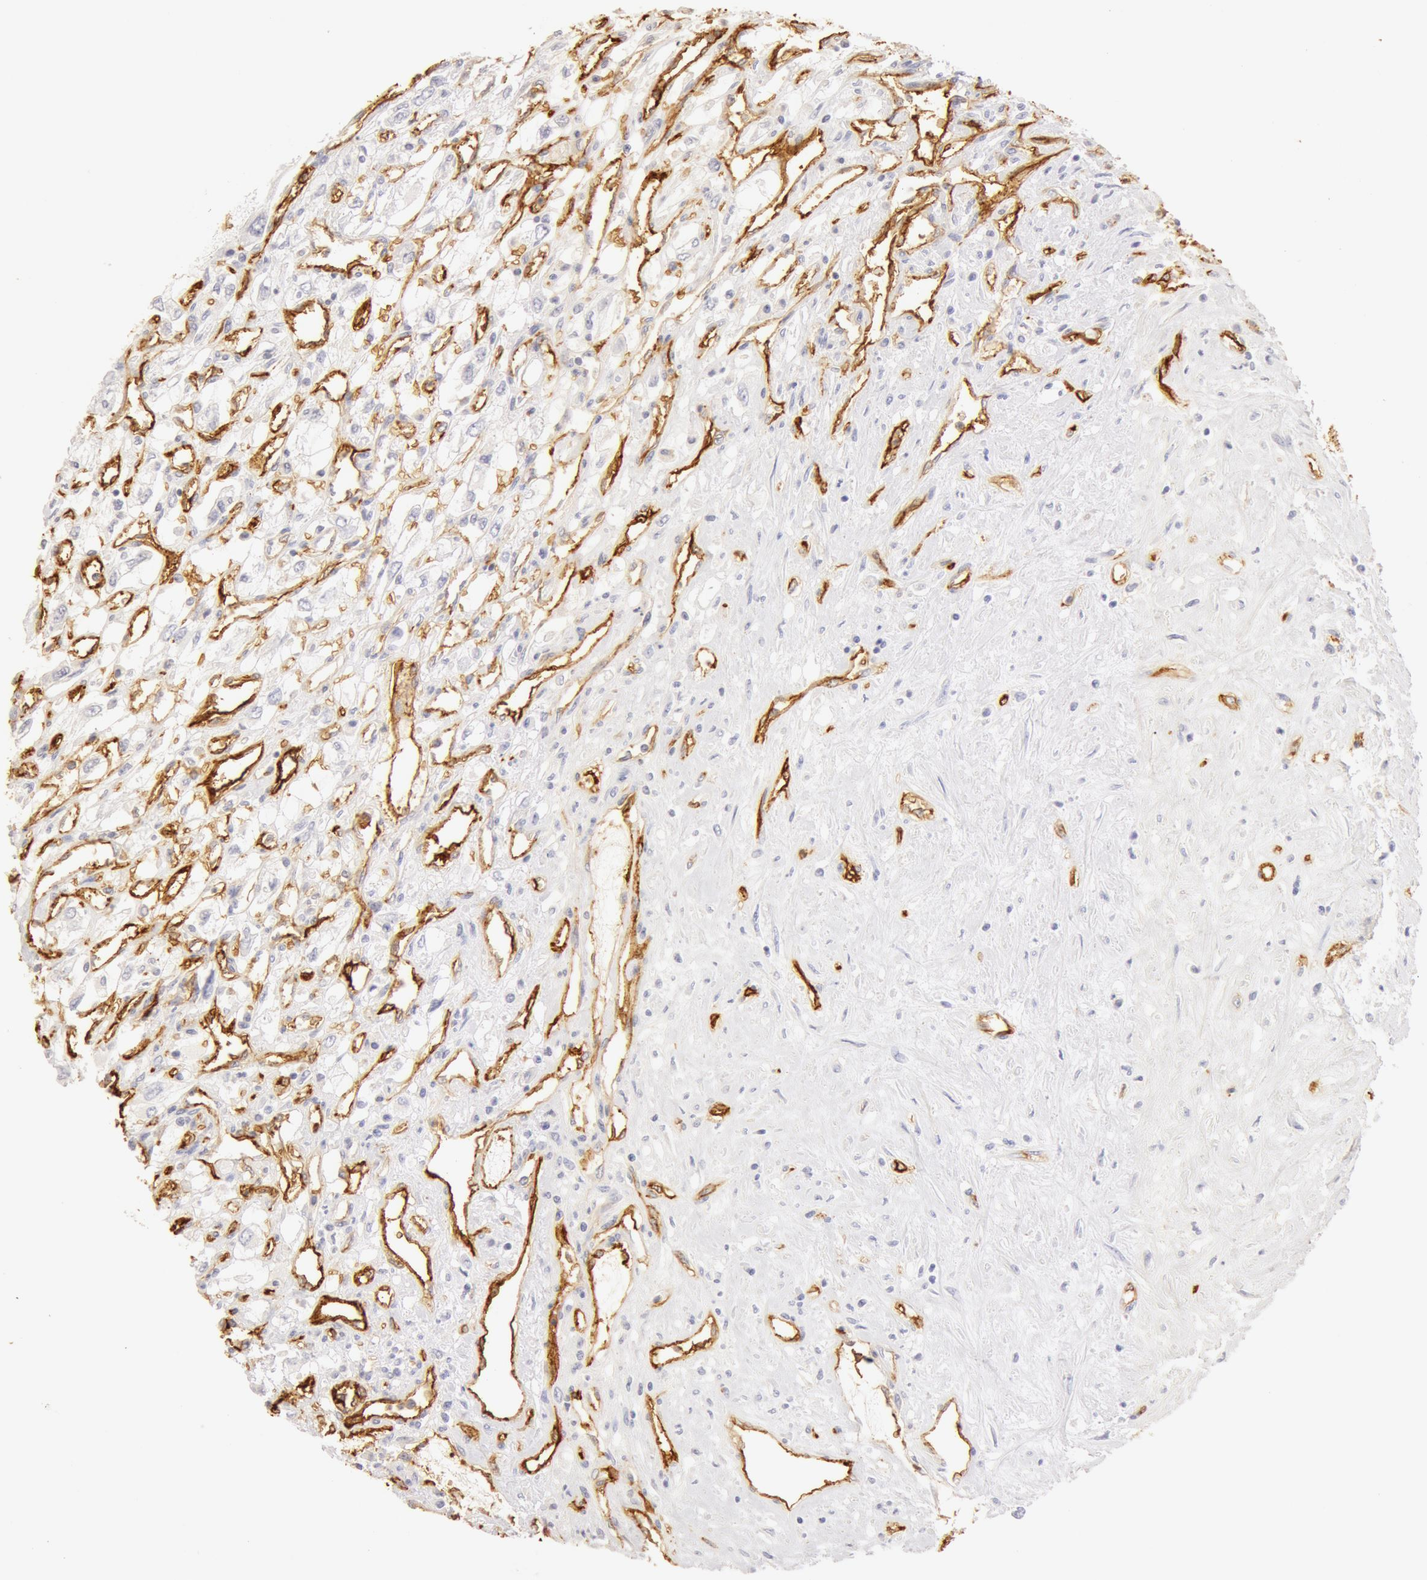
{"staining": {"intensity": "strong", "quantity": ">75%", "location": "cytoplasmic/membranous"}, "tissue": "renal cancer", "cell_type": "Tumor cells", "image_type": "cancer", "snomed": [{"axis": "morphology", "description": "Adenocarcinoma, NOS"}, {"axis": "topography", "description": "Kidney"}], "caption": "This photomicrograph demonstrates immunohistochemistry staining of renal cancer, with high strong cytoplasmic/membranous staining in about >75% of tumor cells.", "gene": "AQP1", "patient": {"sex": "male", "age": 57}}